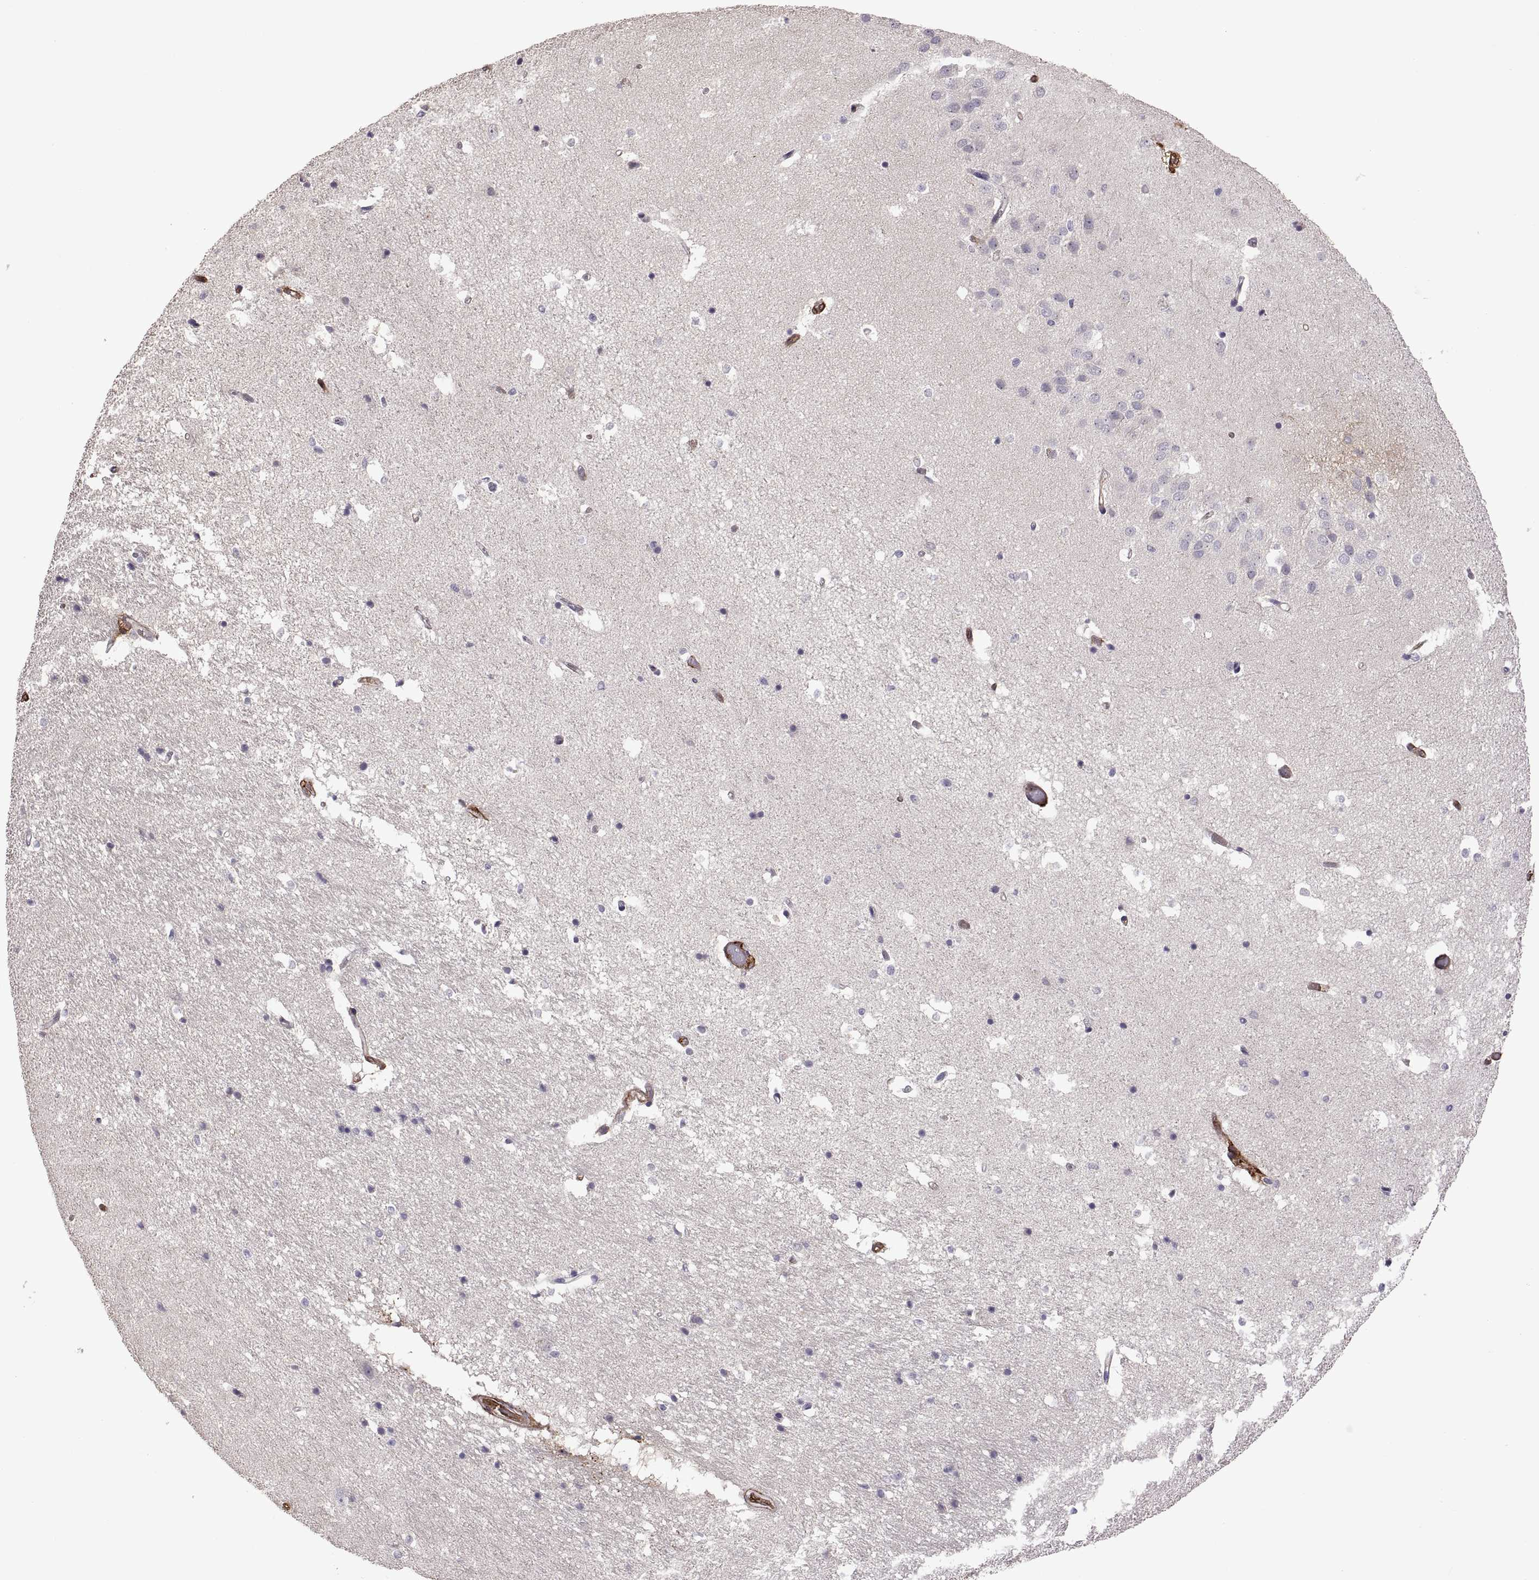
{"staining": {"intensity": "negative", "quantity": "none", "location": "none"}, "tissue": "hippocampus", "cell_type": "Glial cells", "image_type": "normal", "snomed": [{"axis": "morphology", "description": "Normal tissue, NOS"}, {"axis": "topography", "description": "Hippocampus"}], "caption": "Immunohistochemistry (IHC) micrograph of unremarkable hippocampus: hippocampus stained with DAB (3,3'-diaminobenzidine) shows no significant protein expression in glial cells.", "gene": "S100A10", "patient": {"sex": "male", "age": 44}}